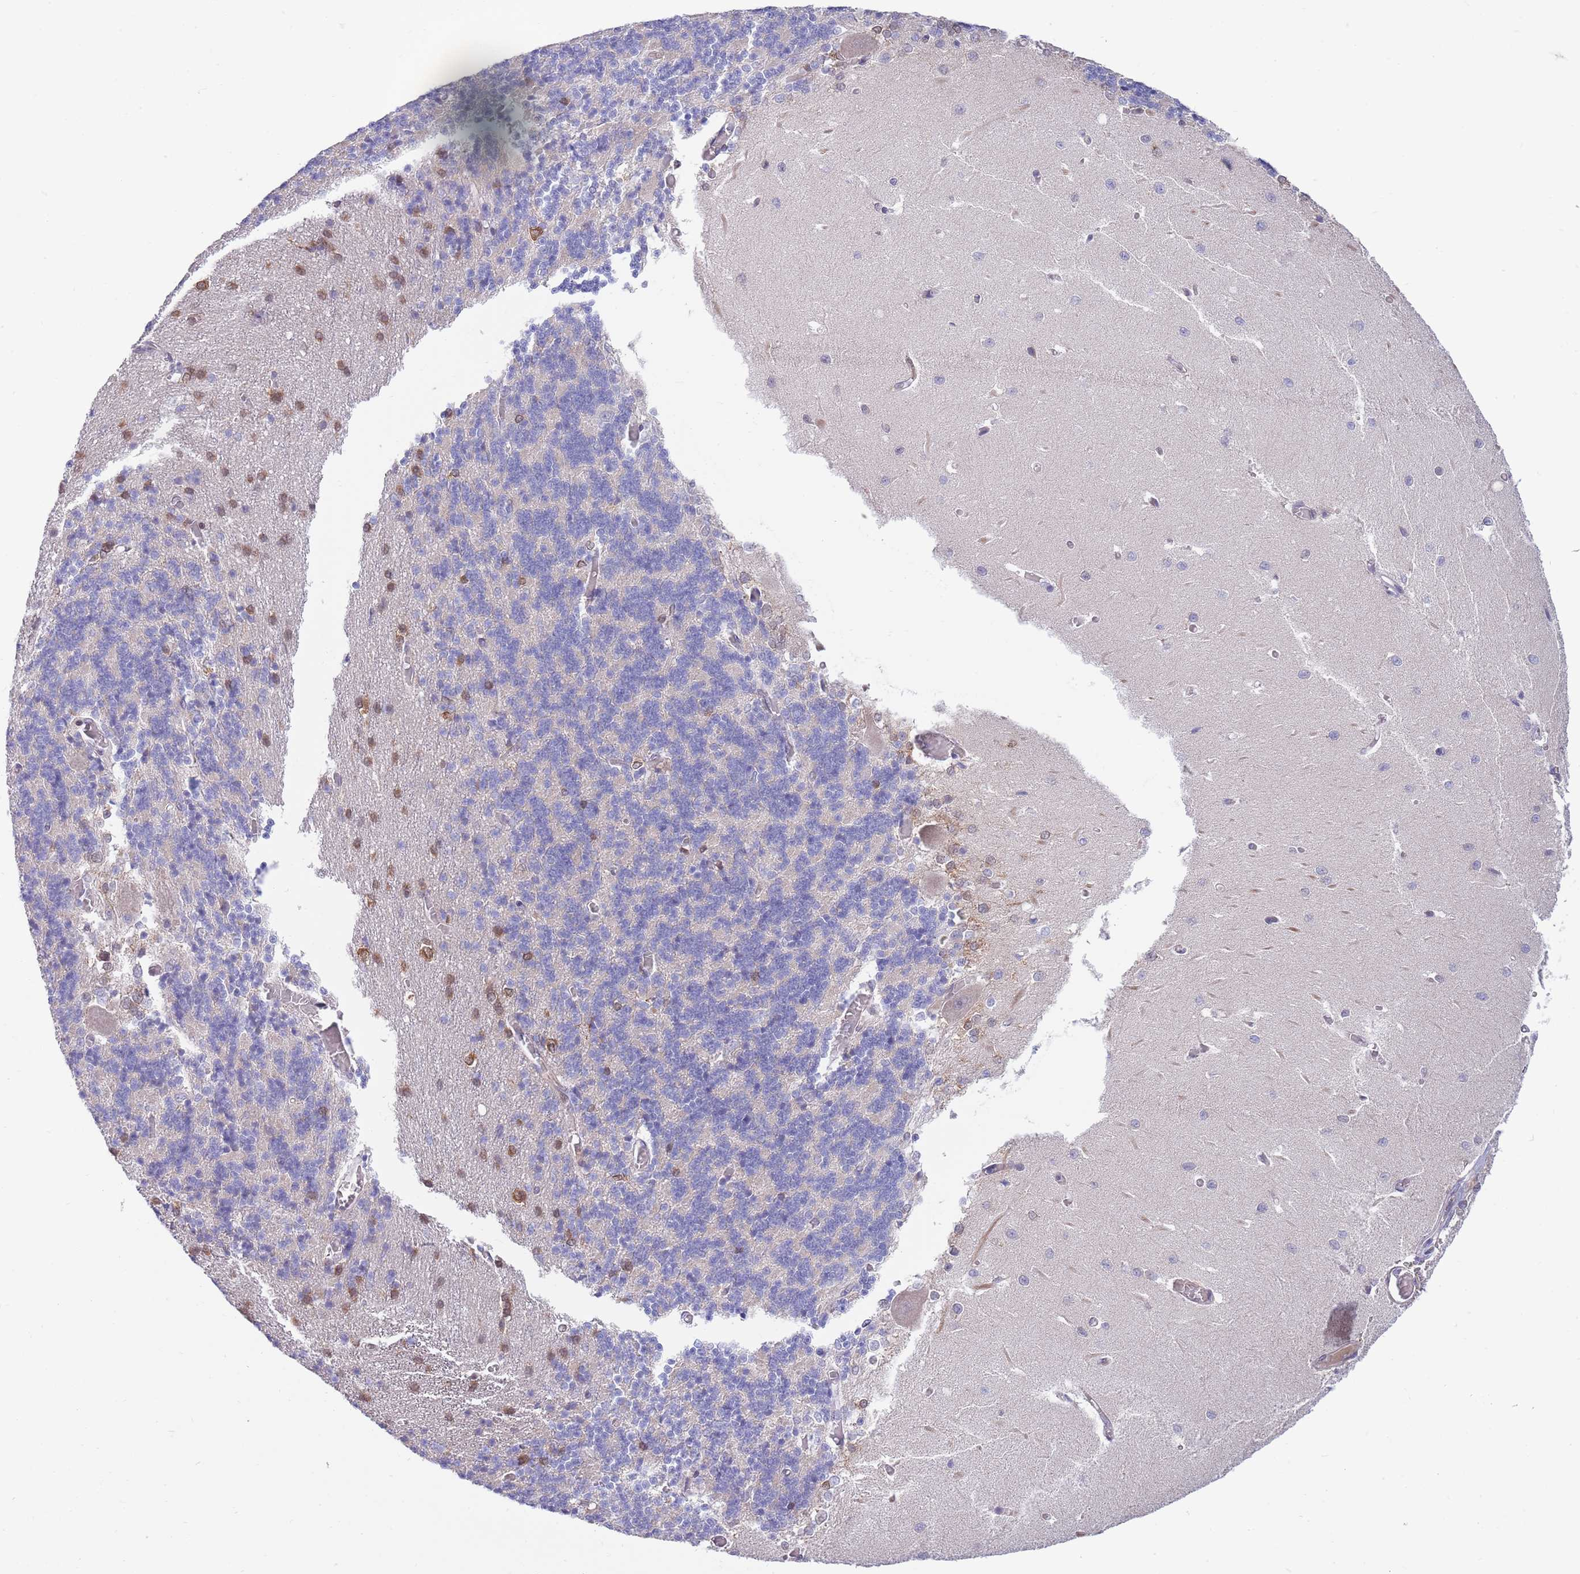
{"staining": {"intensity": "negative", "quantity": "none", "location": "none"}, "tissue": "cerebellum", "cell_type": "Cells in granular layer", "image_type": "normal", "snomed": [{"axis": "morphology", "description": "Normal tissue, NOS"}, {"axis": "topography", "description": "Cerebellum"}], "caption": "Immunohistochemistry histopathology image of normal cerebellum: human cerebellum stained with DAB exhibits no significant protein staining in cells in granular layer.", "gene": "NLRP6", "patient": {"sex": "male", "age": 37}}